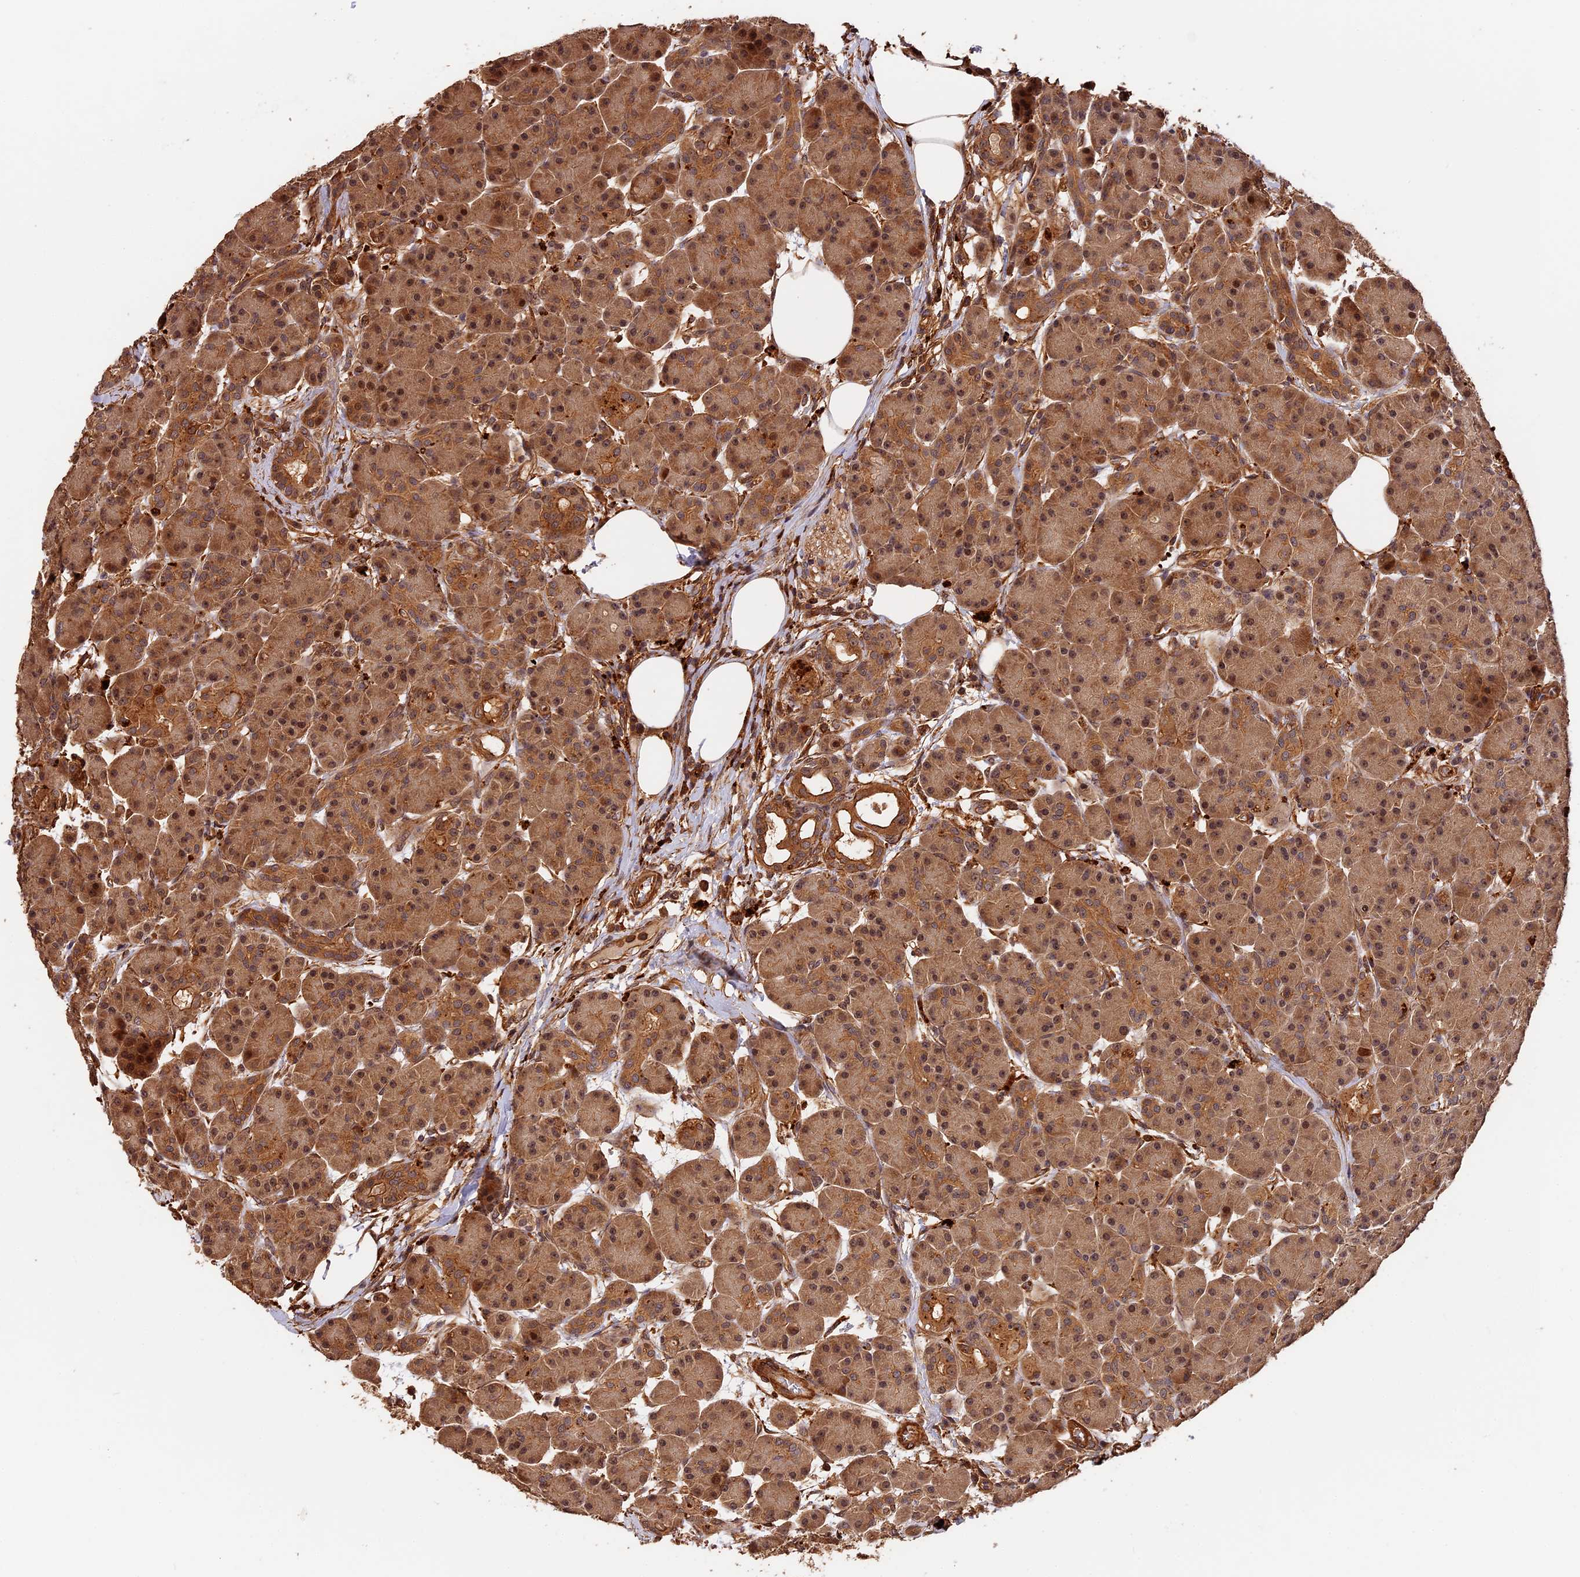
{"staining": {"intensity": "strong", "quantity": ">75%", "location": "cytoplasmic/membranous,nuclear"}, "tissue": "pancreas", "cell_type": "Exocrine glandular cells", "image_type": "normal", "snomed": [{"axis": "morphology", "description": "Normal tissue, NOS"}, {"axis": "topography", "description": "Pancreas"}], "caption": "Immunohistochemistry of unremarkable human pancreas demonstrates high levels of strong cytoplasmic/membranous,nuclear expression in approximately >75% of exocrine glandular cells.", "gene": "MMP15", "patient": {"sex": "male", "age": 63}}